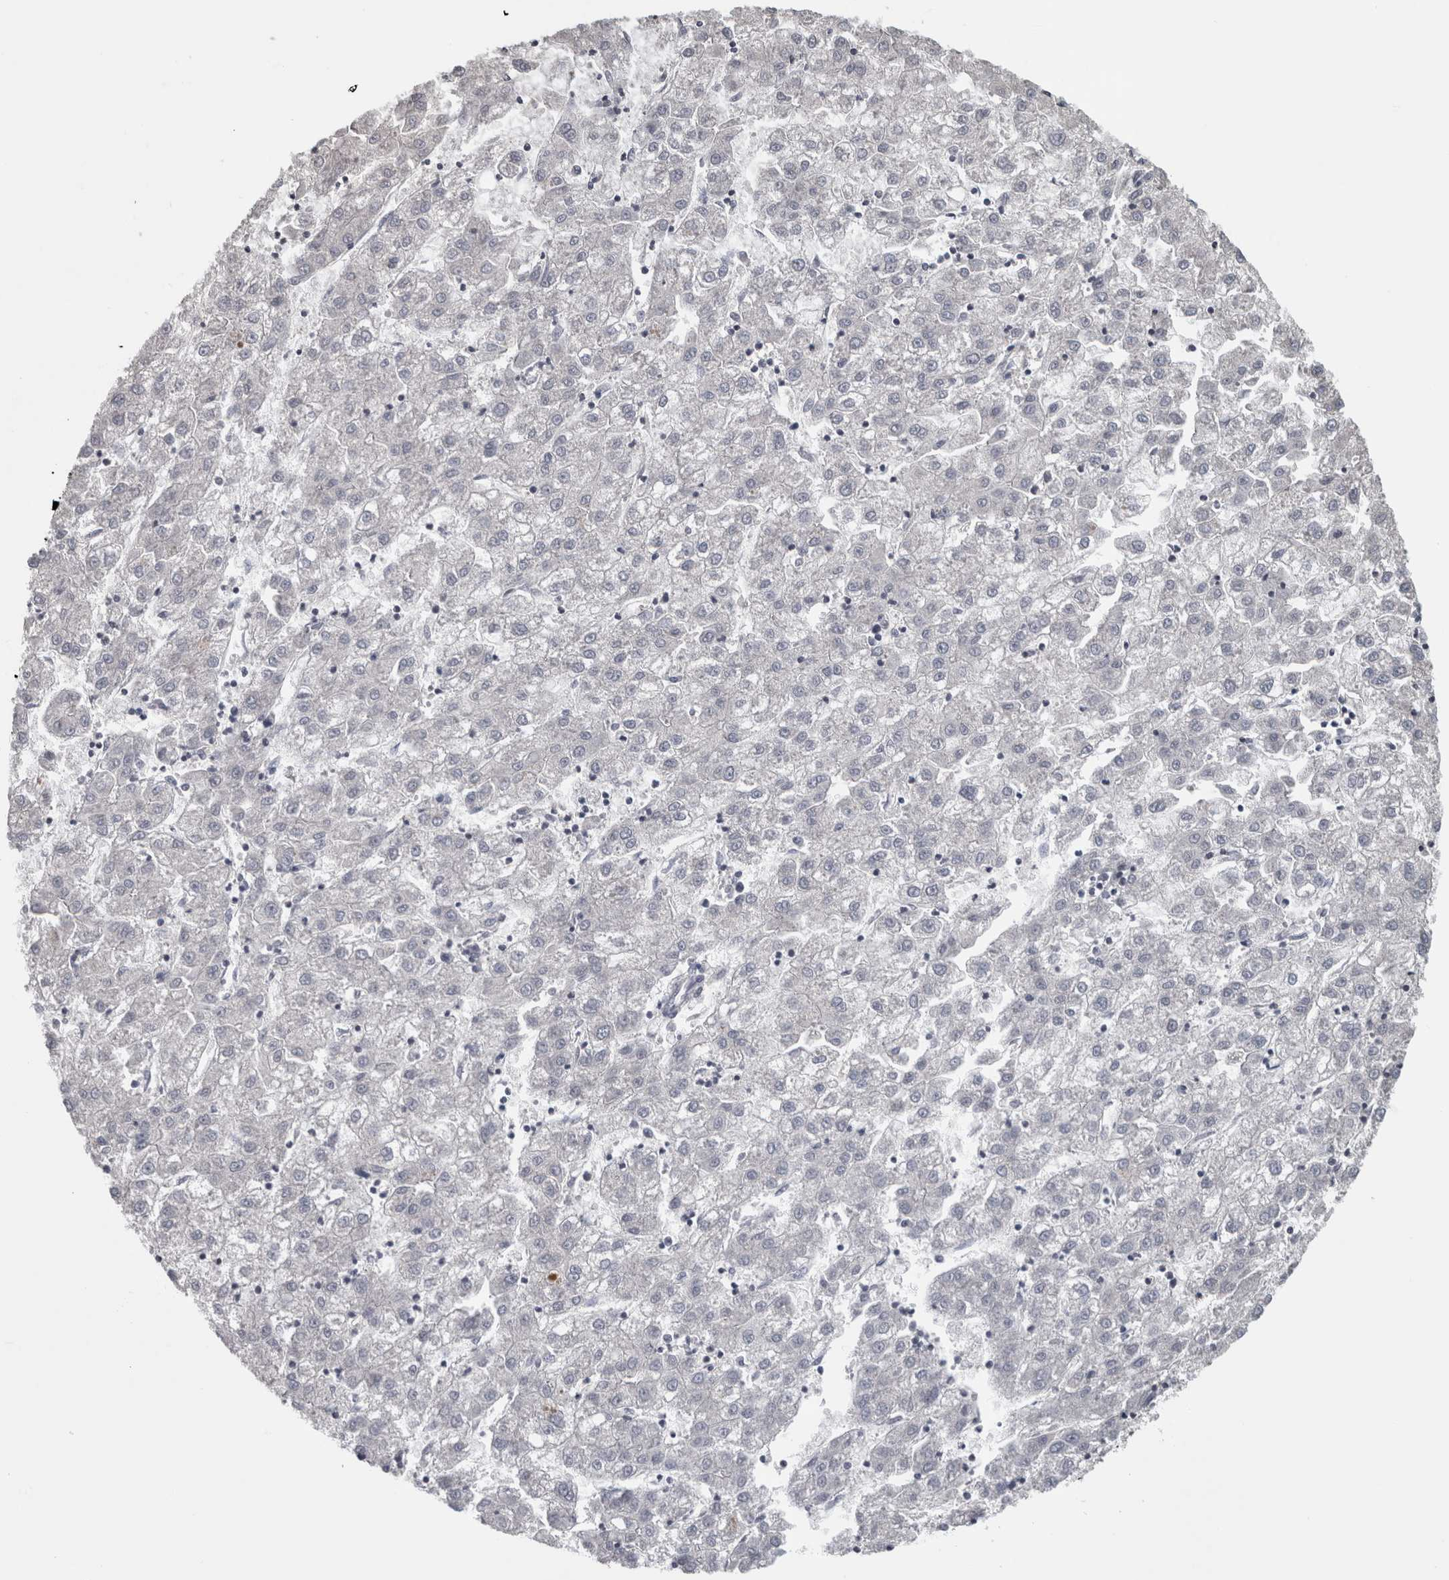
{"staining": {"intensity": "negative", "quantity": "none", "location": "none"}, "tissue": "liver cancer", "cell_type": "Tumor cells", "image_type": "cancer", "snomed": [{"axis": "morphology", "description": "Carcinoma, Hepatocellular, NOS"}, {"axis": "topography", "description": "Liver"}], "caption": "Hepatocellular carcinoma (liver) was stained to show a protein in brown. There is no significant expression in tumor cells.", "gene": "ATXN2", "patient": {"sex": "male", "age": 72}}